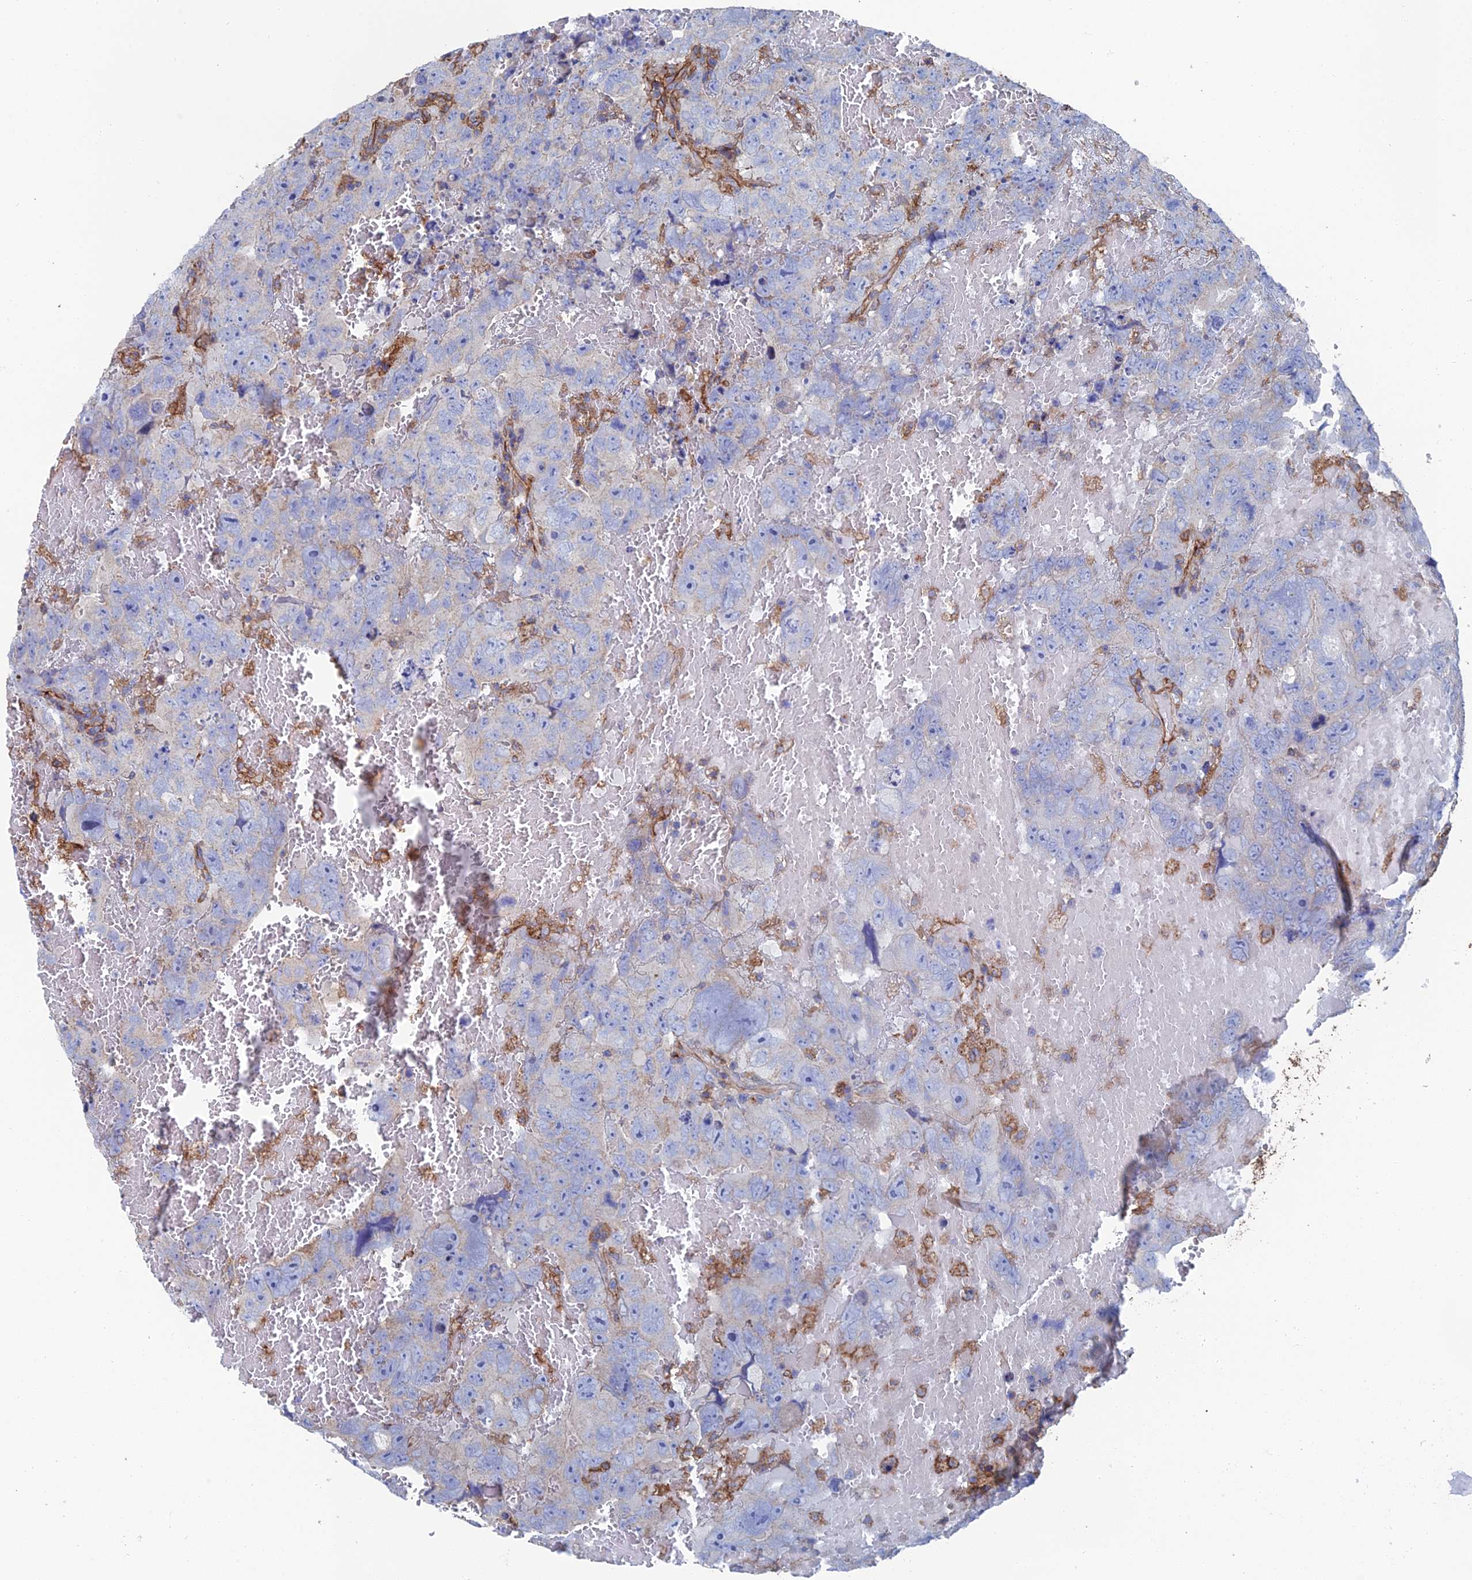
{"staining": {"intensity": "negative", "quantity": "none", "location": "none"}, "tissue": "testis cancer", "cell_type": "Tumor cells", "image_type": "cancer", "snomed": [{"axis": "morphology", "description": "Carcinoma, Embryonal, NOS"}, {"axis": "topography", "description": "Testis"}], "caption": "Immunohistochemical staining of testis cancer exhibits no significant positivity in tumor cells.", "gene": "SNX11", "patient": {"sex": "male", "age": 45}}